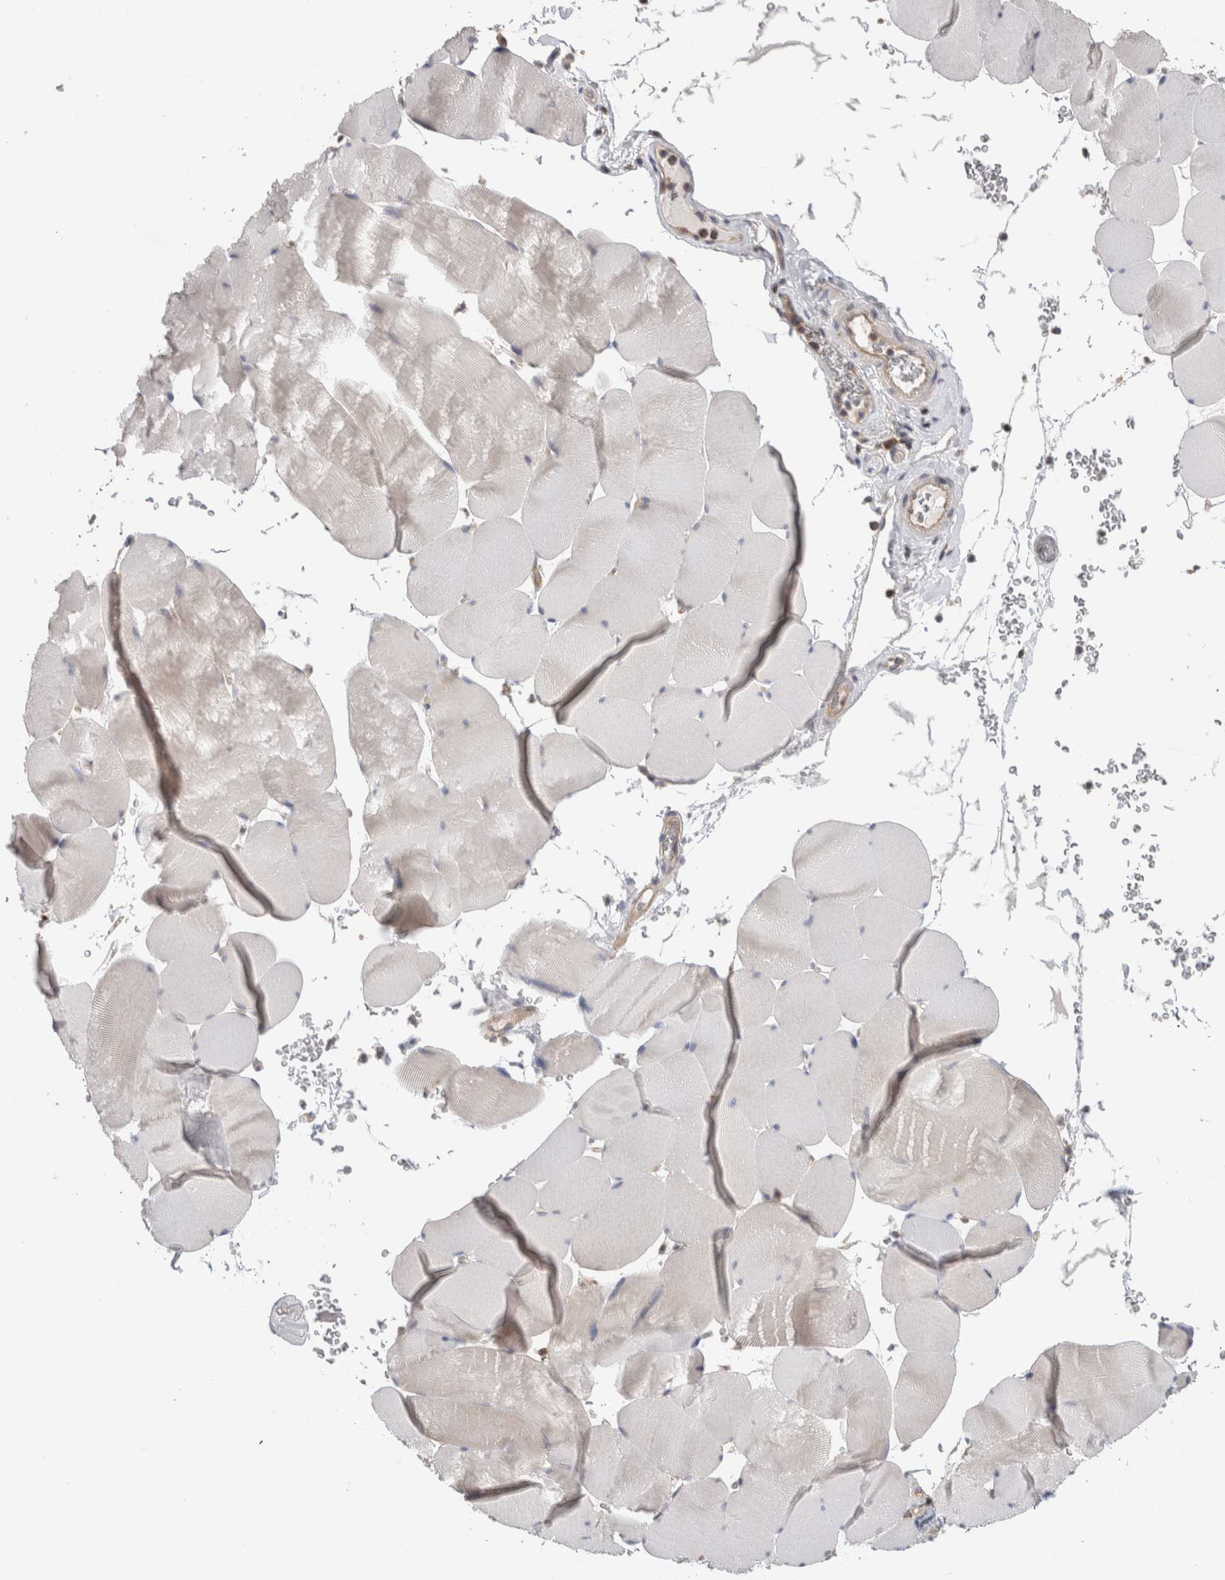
{"staining": {"intensity": "negative", "quantity": "none", "location": "none"}, "tissue": "skeletal muscle", "cell_type": "Myocytes", "image_type": "normal", "snomed": [{"axis": "morphology", "description": "Normal tissue, NOS"}, {"axis": "topography", "description": "Skeletal muscle"}], "caption": "Myocytes show no significant staining in unremarkable skeletal muscle.", "gene": "PARP6", "patient": {"sex": "male", "age": 62}}